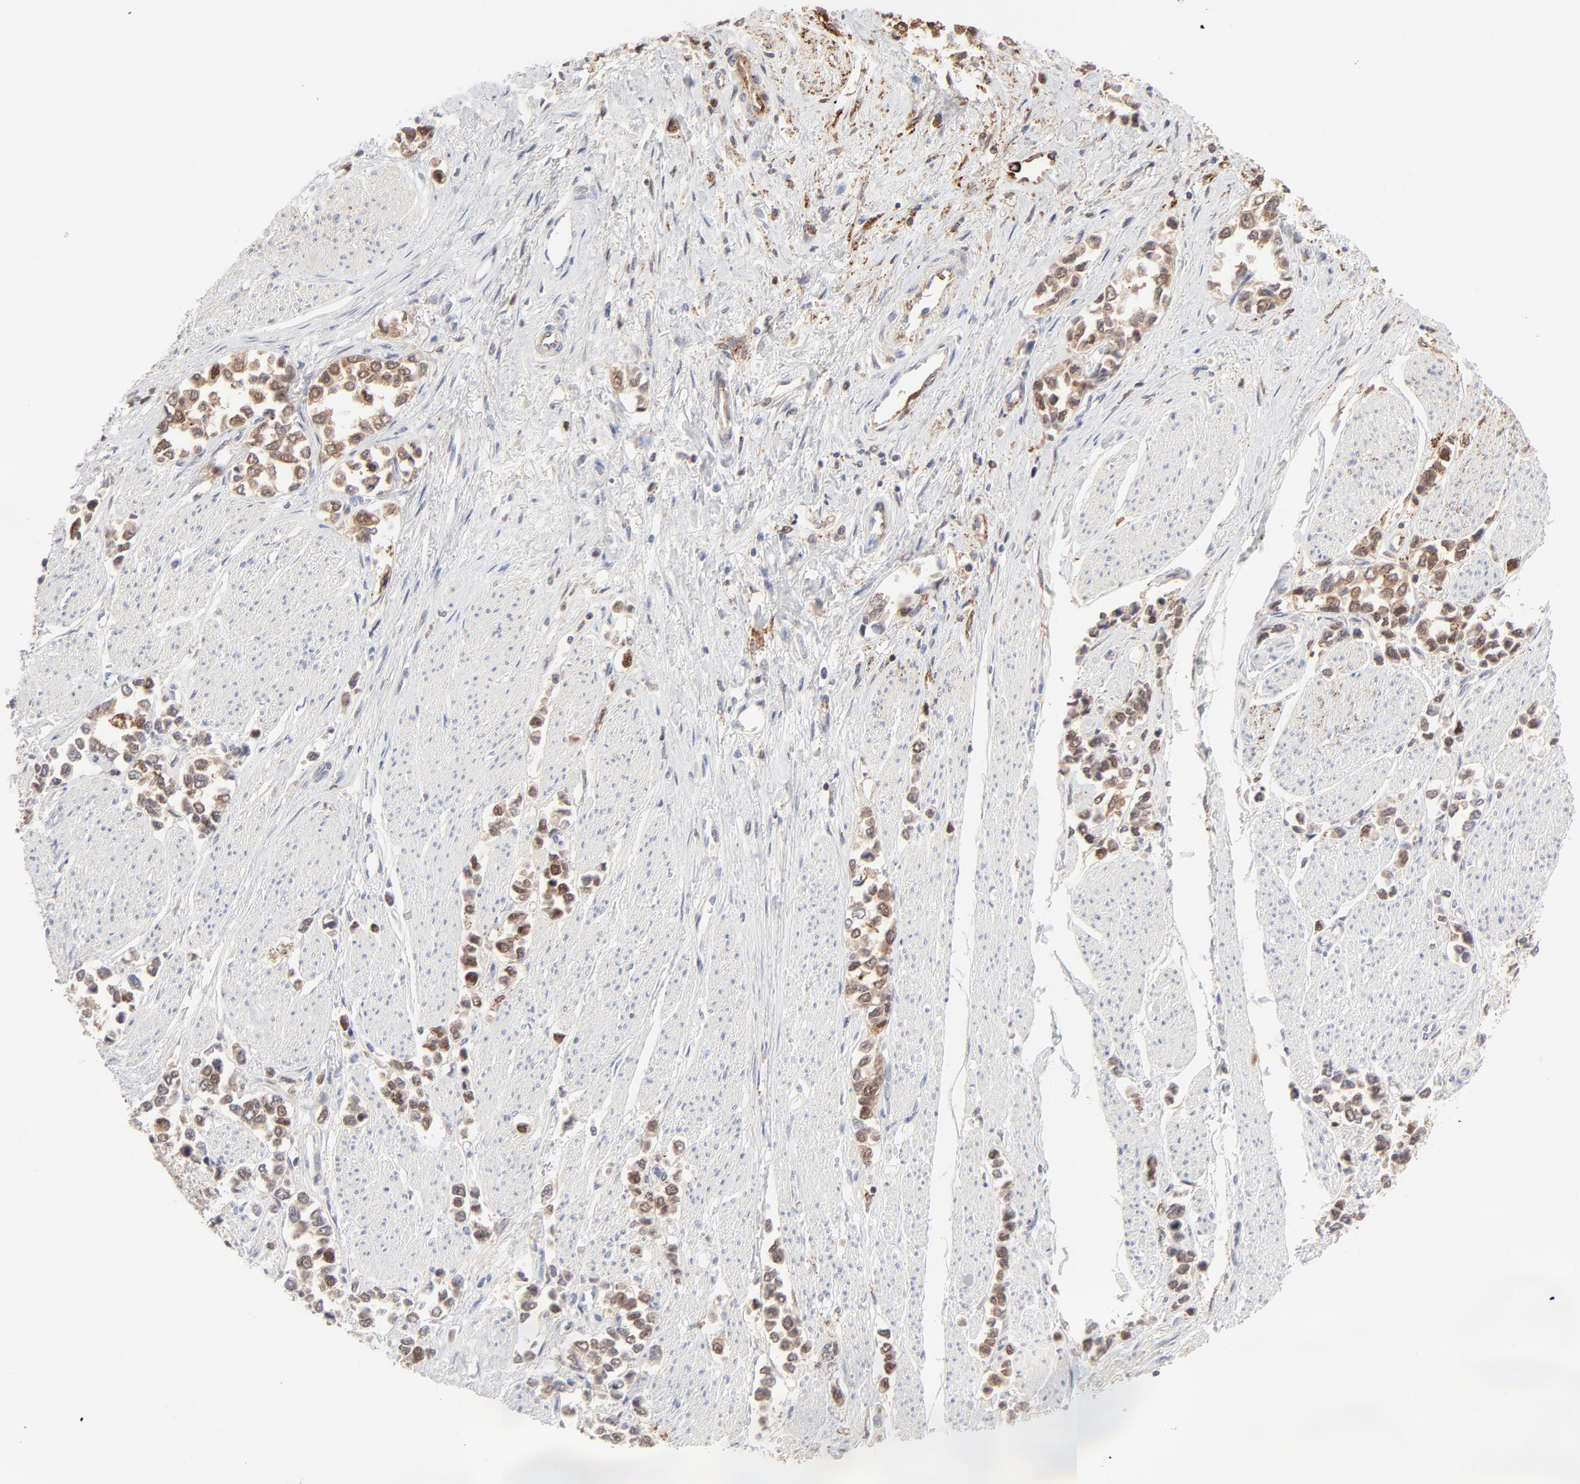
{"staining": {"intensity": "weak", "quantity": ">75%", "location": "cytoplasmic/membranous"}, "tissue": "stomach cancer", "cell_type": "Tumor cells", "image_type": "cancer", "snomed": [{"axis": "morphology", "description": "Adenocarcinoma, NOS"}, {"axis": "topography", "description": "Stomach, upper"}], "caption": "Adenocarcinoma (stomach) was stained to show a protein in brown. There is low levels of weak cytoplasmic/membranous positivity in approximately >75% of tumor cells. The protein is stained brown, and the nuclei are stained in blue (DAB (3,3'-diaminobenzidine) IHC with brightfield microscopy, high magnification).", "gene": "CDK6", "patient": {"sex": "male", "age": 76}}